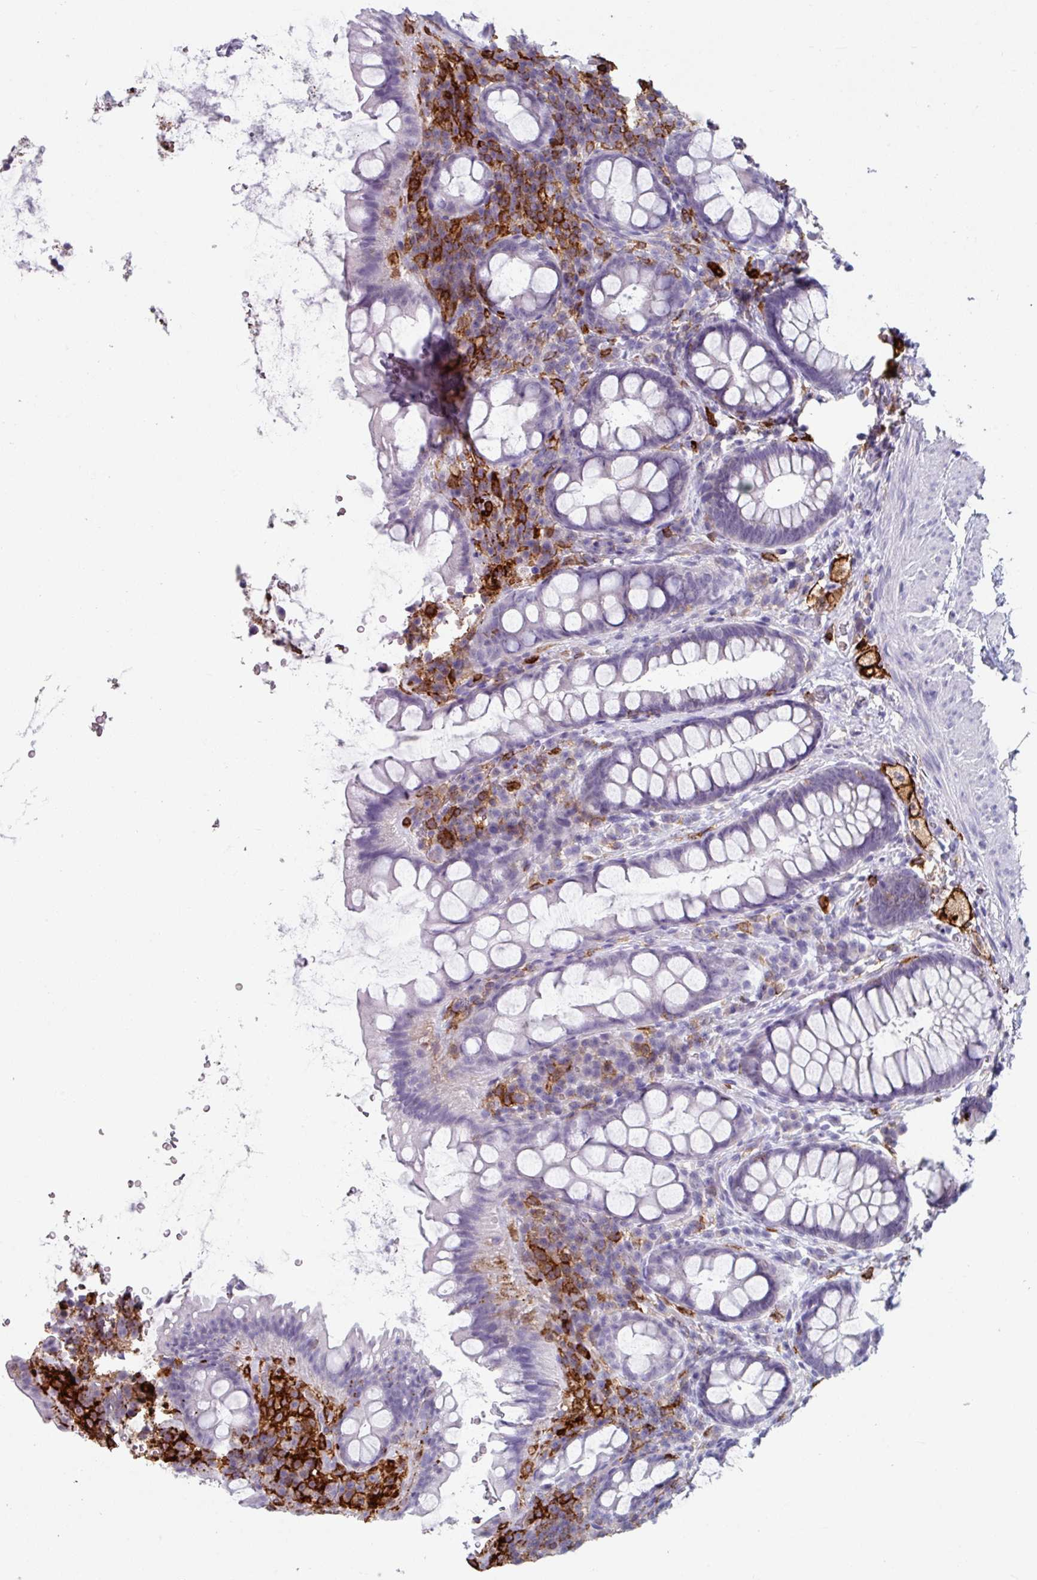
{"staining": {"intensity": "negative", "quantity": "none", "location": "none"}, "tissue": "rectum", "cell_type": "Glandular cells", "image_type": "normal", "snomed": [{"axis": "morphology", "description": "Normal tissue, NOS"}, {"axis": "topography", "description": "Rectum"}, {"axis": "topography", "description": "Peripheral nerve tissue"}], "caption": "This is an IHC photomicrograph of unremarkable human rectum. There is no positivity in glandular cells.", "gene": "EXOSC5", "patient": {"sex": "female", "age": 69}}